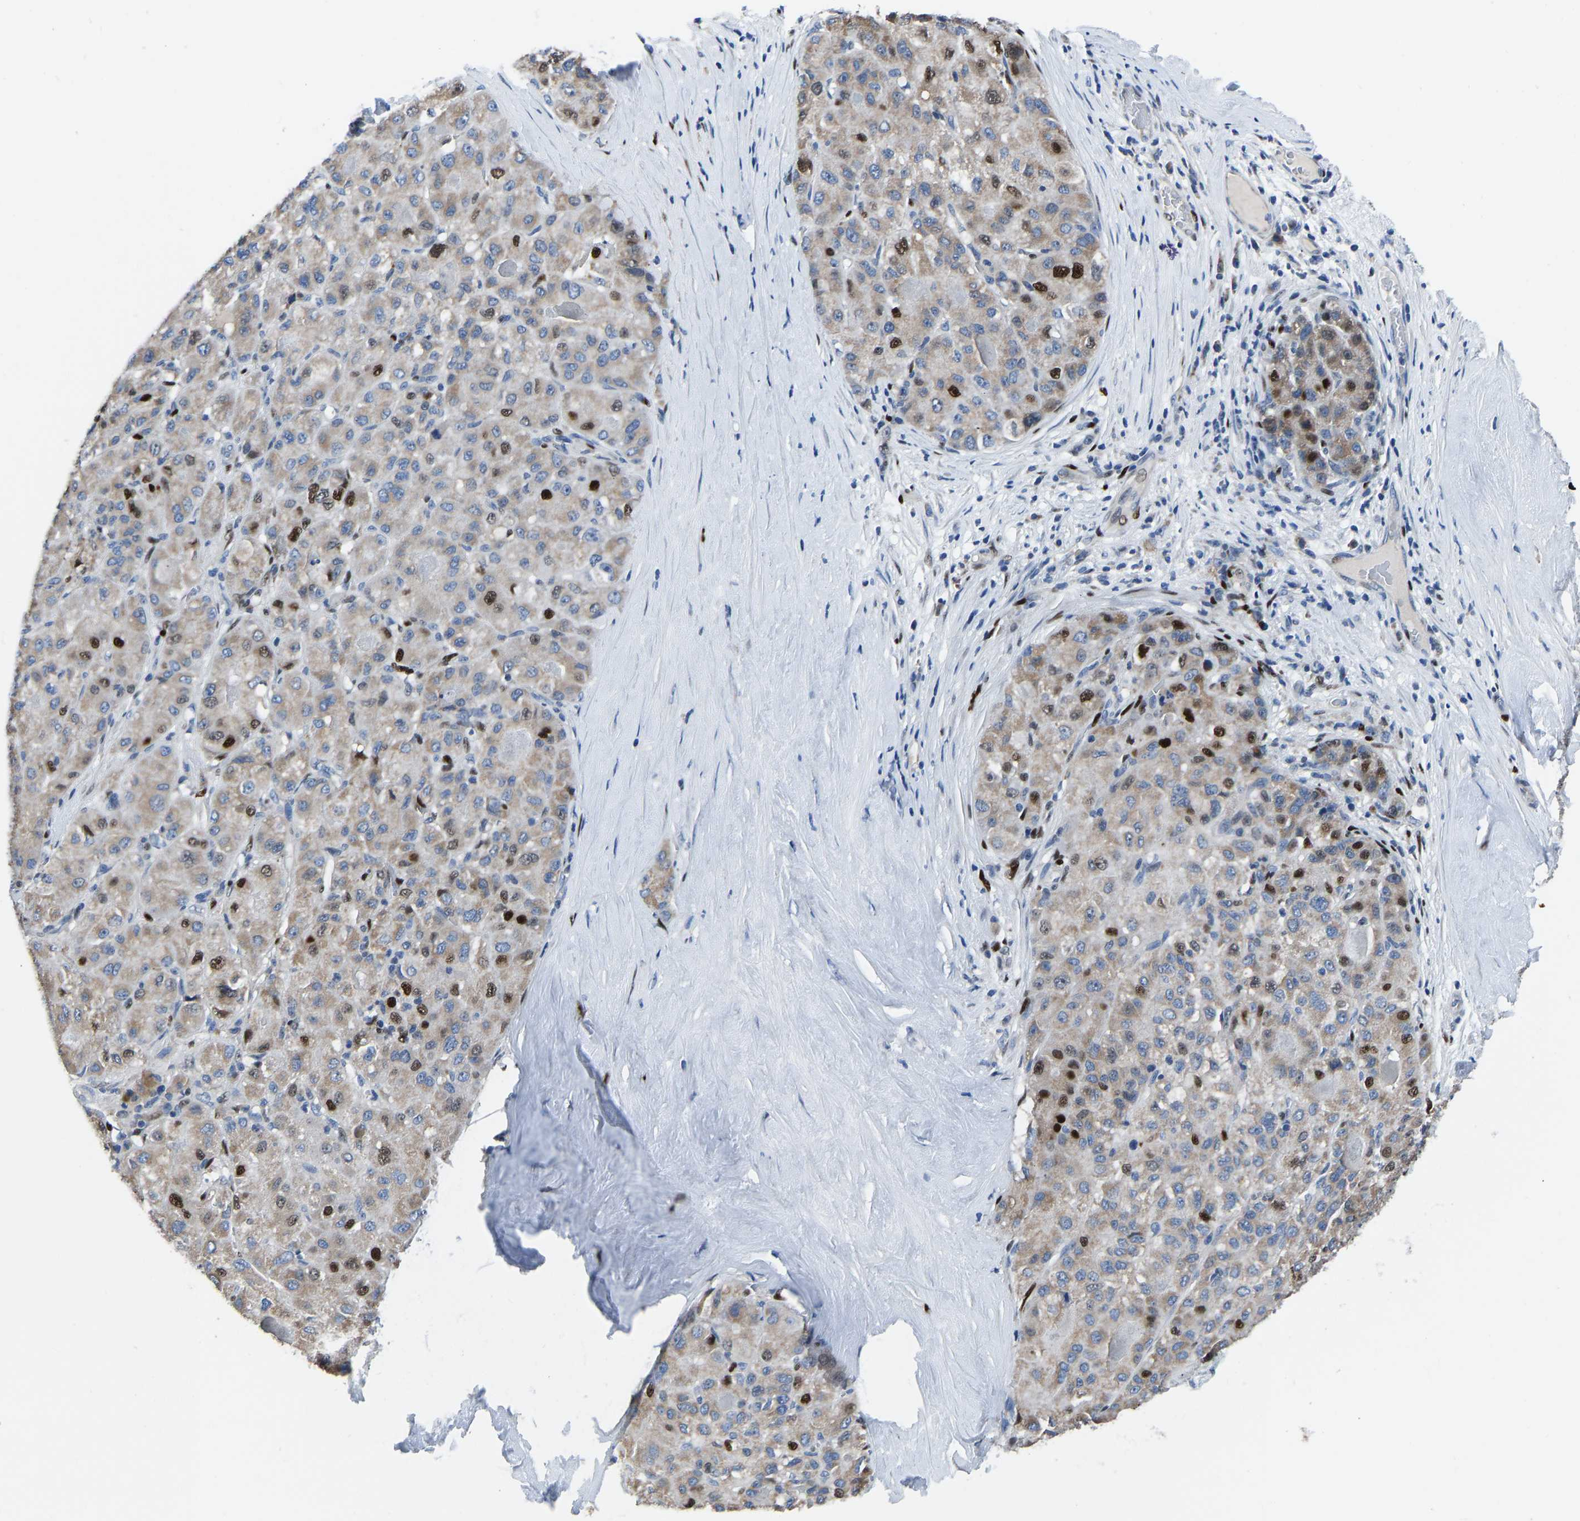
{"staining": {"intensity": "moderate", "quantity": ">75%", "location": "cytoplasmic/membranous,nuclear"}, "tissue": "liver cancer", "cell_type": "Tumor cells", "image_type": "cancer", "snomed": [{"axis": "morphology", "description": "Carcinoma, Hepatocellular, NOS"}, {"axis": "topography", "description": "Liver"}], "caption": "Liver hepatocellular carcinoma stained for a protein exhibits moderate cytoplasmic/membranous and nuclear positivity in tumor cells. (brown staining indicates protein expression, while blue staining denotes nuclei).", "gene": "EGR1", "patient": {"sex": "male", "age": 80}}